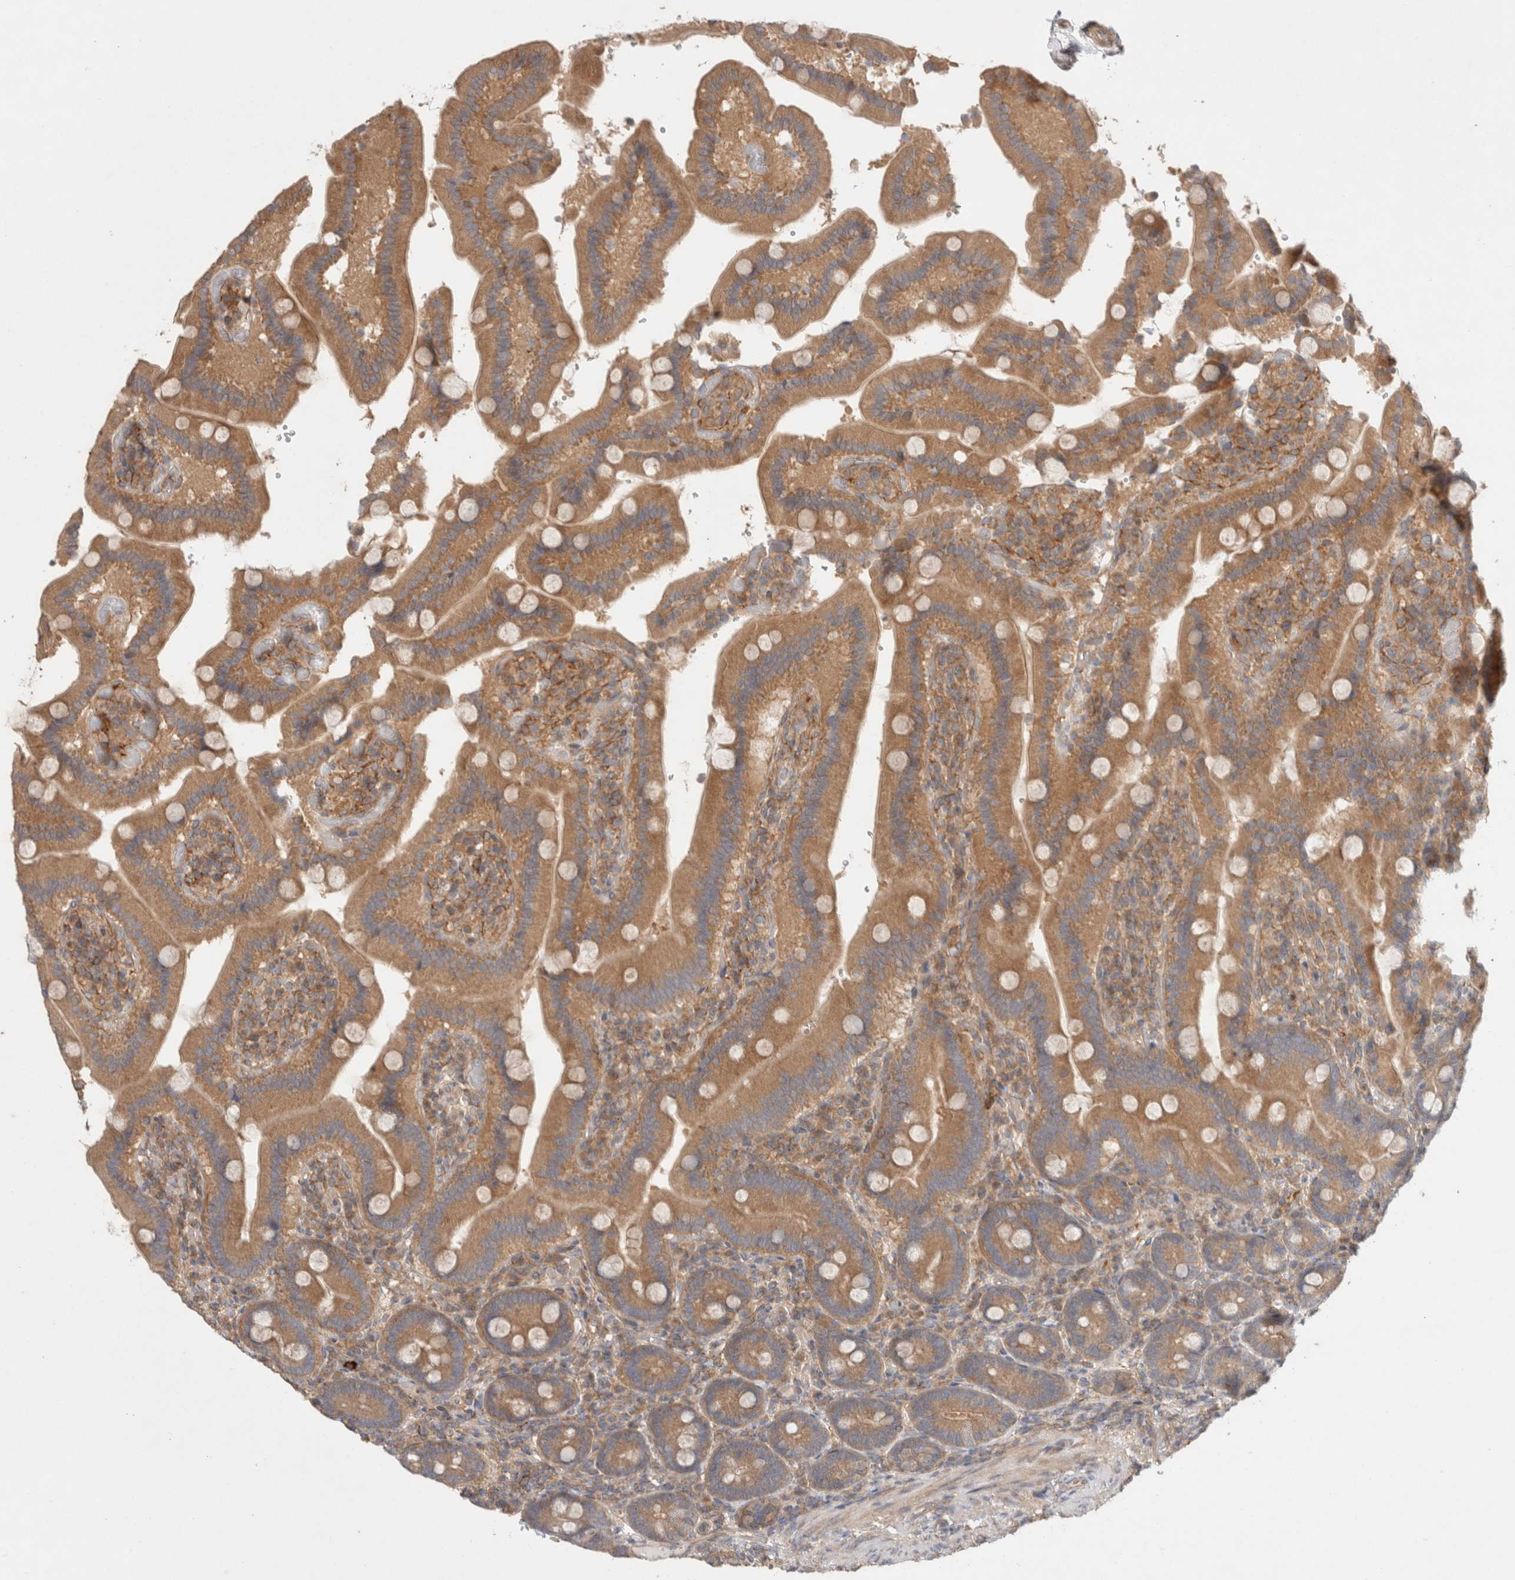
{"staining": {"intensity": "moderate", "quantity": ">75%", "location": "cytoplasmic/membranous"}, "tissue": "duodenum", "cell_type": "Glandular cells", "image_type": "normal", "snomed": [{"axis": "morphology", "description": "Normal tissue, NOS"}, {"axis": "topography", "description": "Duodenum"}], "caption": "An immunohistochemistry (IHC) histopathology image of benign tissue is shown. Protein staining in brown labels moderate cytoplasmic/membranous positivity in duodenum within glandular cells. The staining was performed using DAB to visualize the protein expression in brown, while the nuclei were stained in blue with hematoxylin (Magnification: 20x).", "gene": "HROB", "patient": {"sex": "female", "age": 62}}